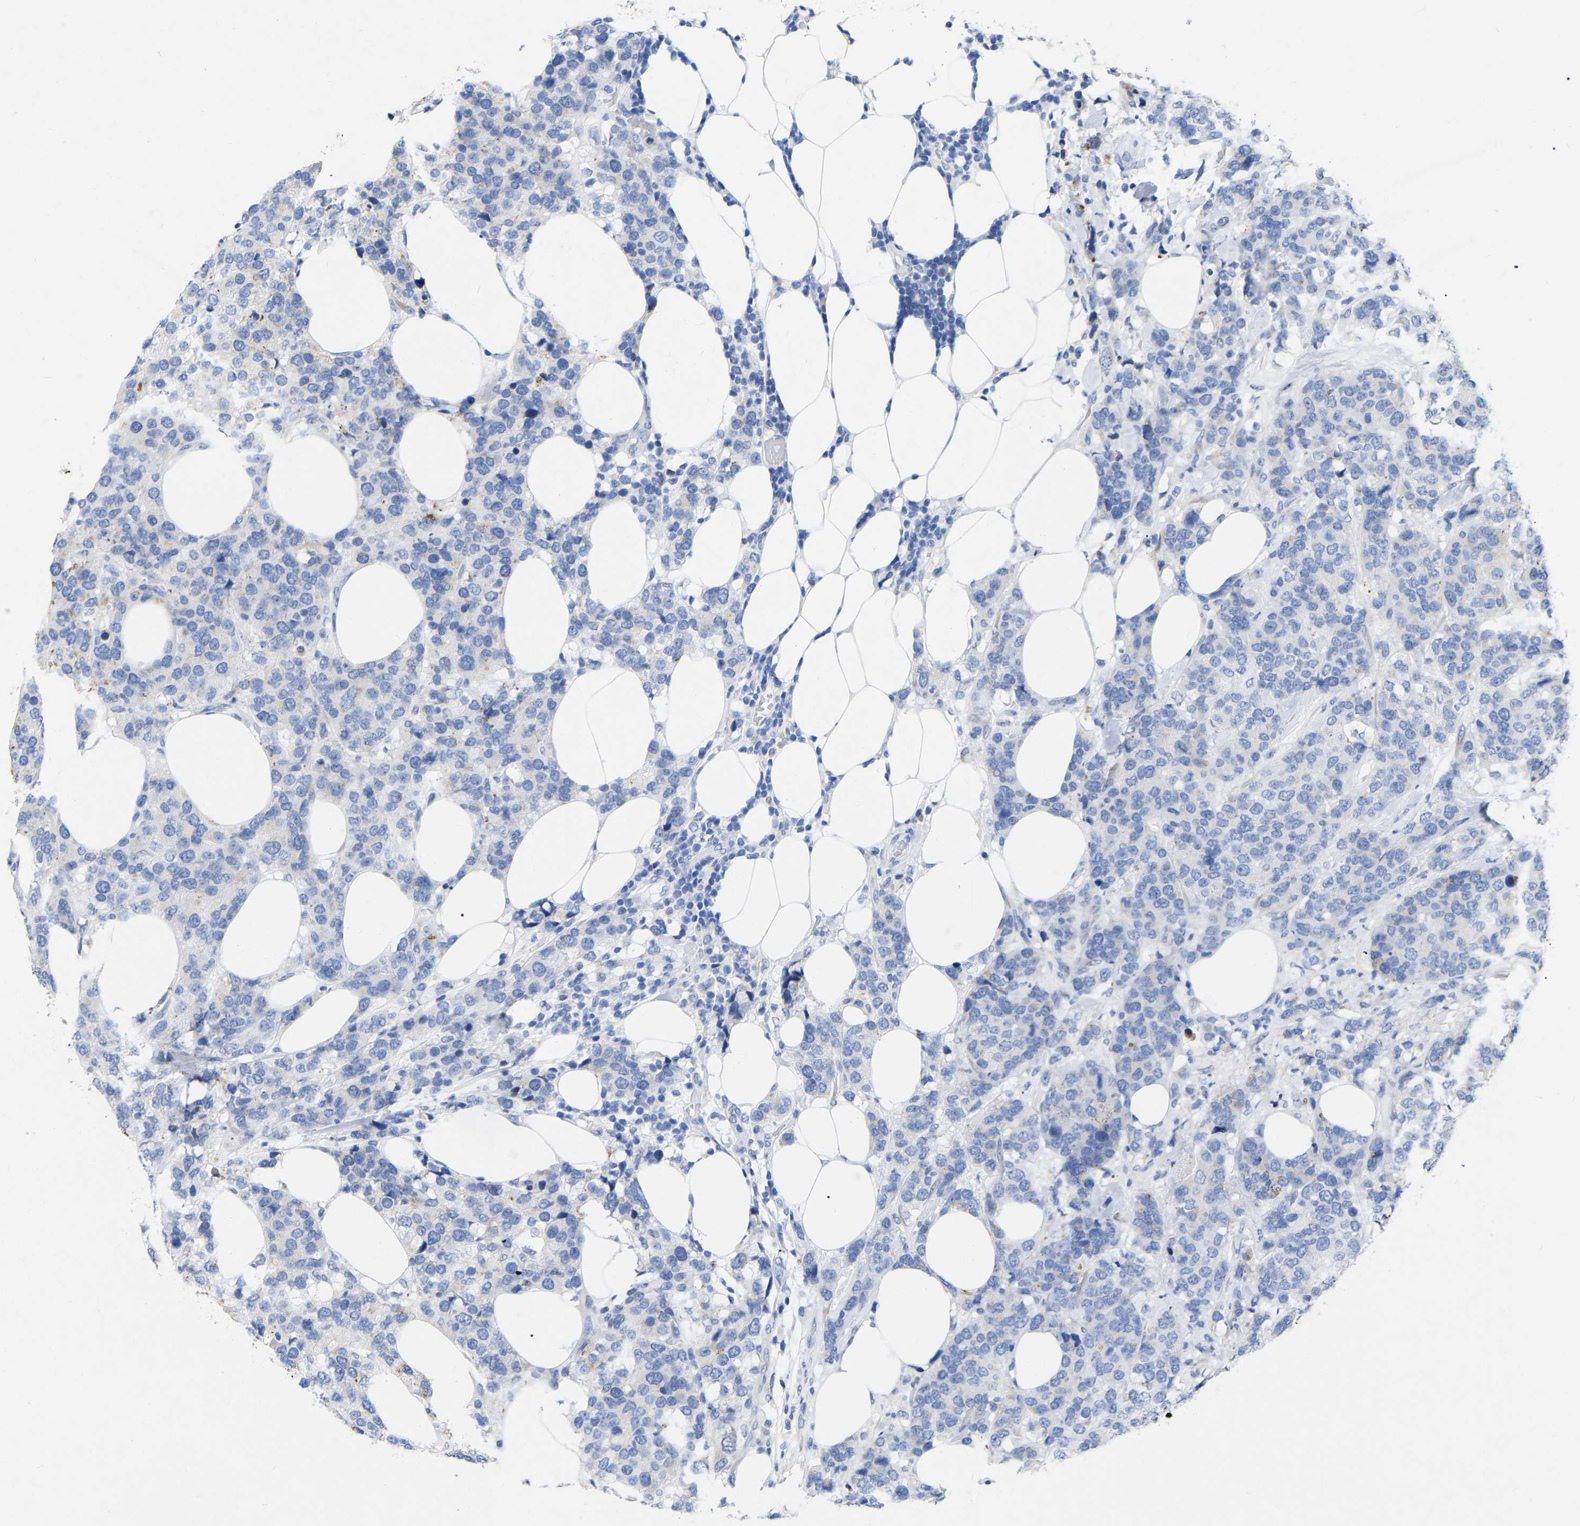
{"staining": {"intensity": "negative", "quantity": "none", "location": "none"}, "tissue": "breast cancer", "cell_type": "Tumor cells", "image_type": "cancer", "snomed": [{"axis": "morphology", "description": "Lobular carcinoma"}, {"axis": "topography", "description": "Breast"}], "caption": "This is a image of immunohistochemistry (IHC) staining of breast cancer (lobular carcinoma), which shows no positivity in tumor cells. (DAB (3,3'-diaminobenzidine) immunohistochemistry with hematoxylin counter stain).", "gene": "STRIP2", "patient": {"sex": "female", "age": 59}}